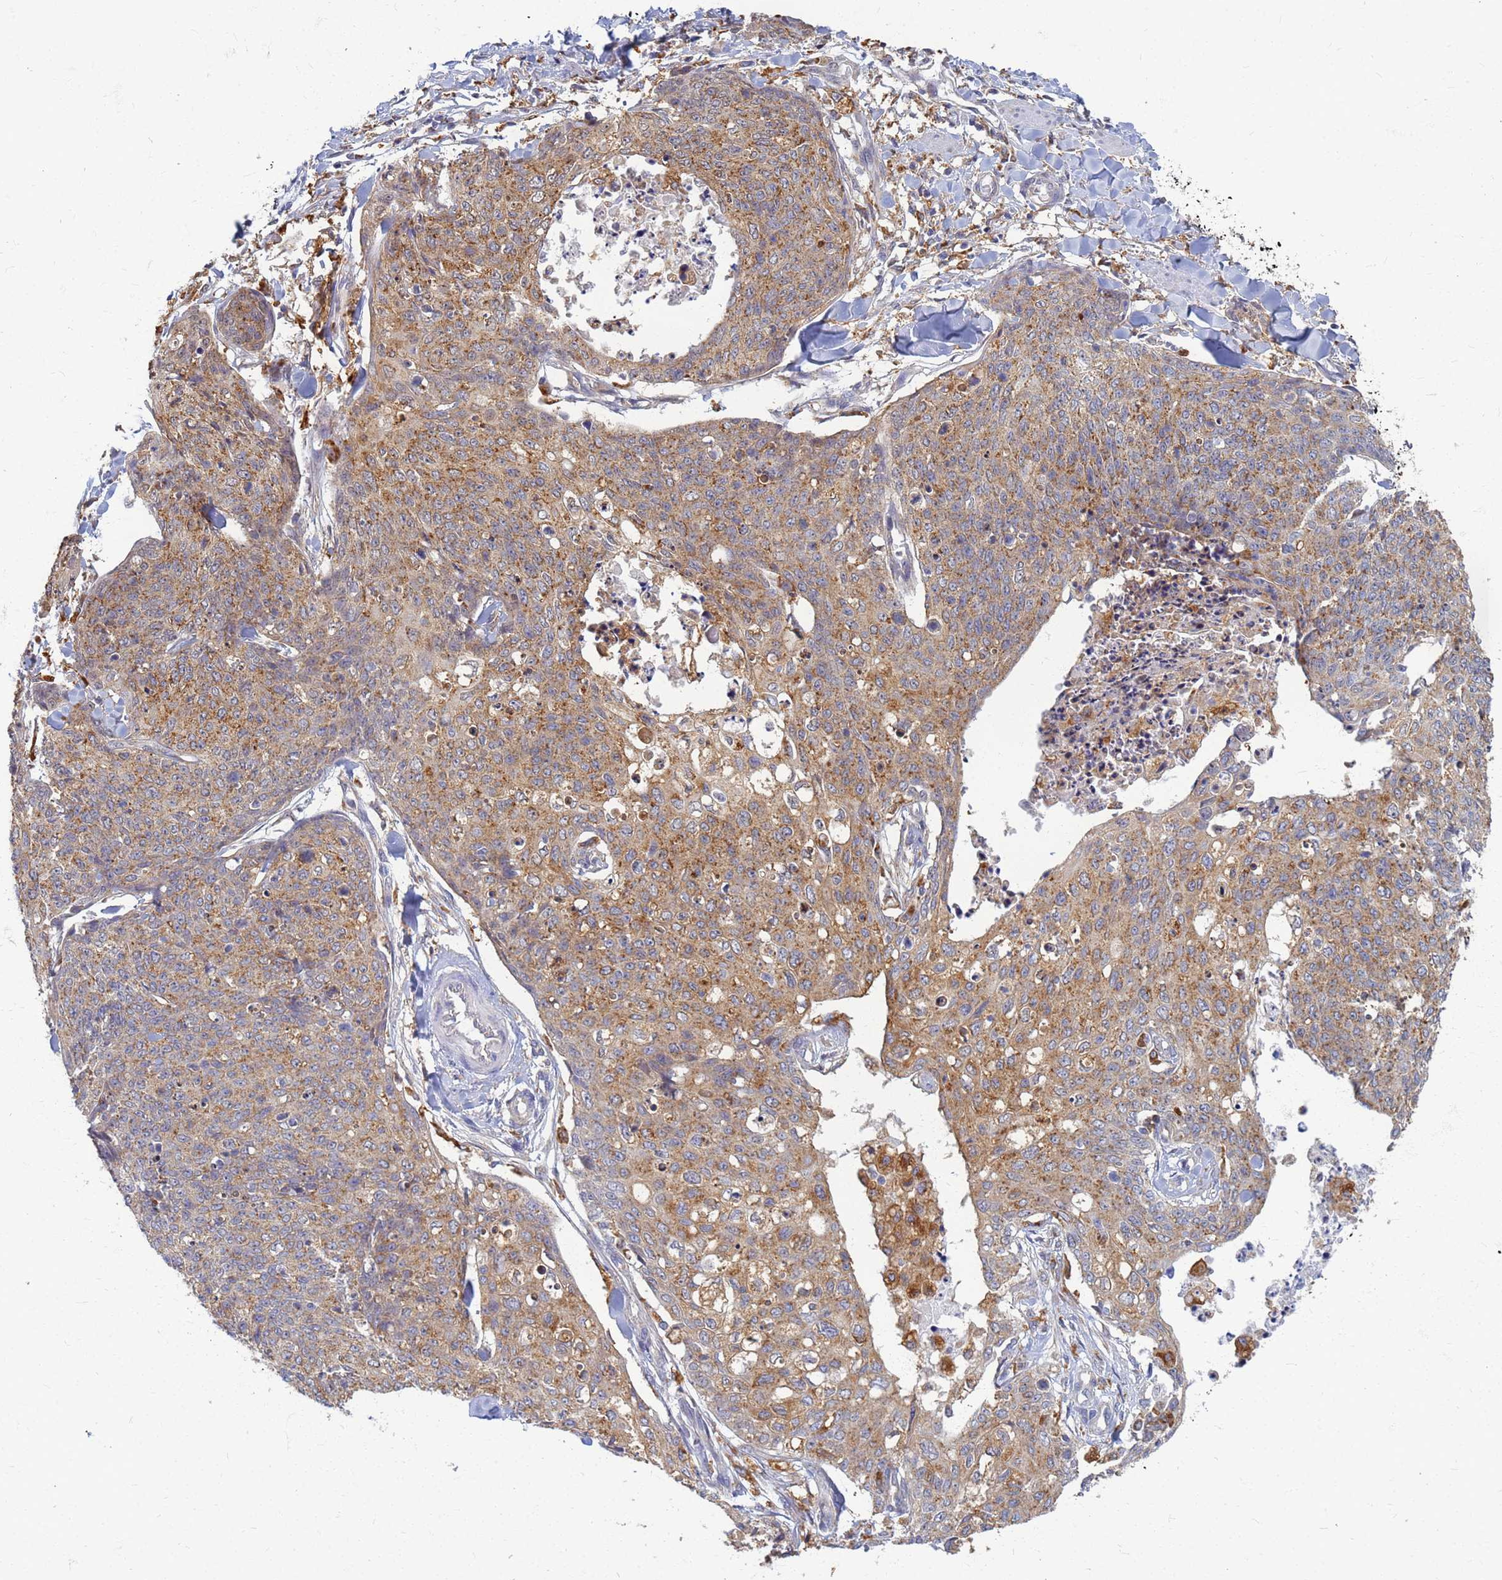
{"staining": {"intensity": "moderate", "quantity": ">75%", "location": "cytoplasmic/membranous"}, "tissue": "skin cancer", "cell_type": "Tumor cells", "image_type": "cancer", "snomed": [{"axis": "morphology", "description": "Squamous cell carcinoma, NOS"}, {"axis": "topography", "description": "Skin"}, {"axis": "topography", "description": "Vulva"}], "caption": "Tumor cells exhibit medium levels of moderate cytoplasmic/membranous expression in approximately >75% of cells in human skin squamous cell carcinoma.", "gene": "ATP6V1E1", "patient": {"sex": "female", "age": 85}}